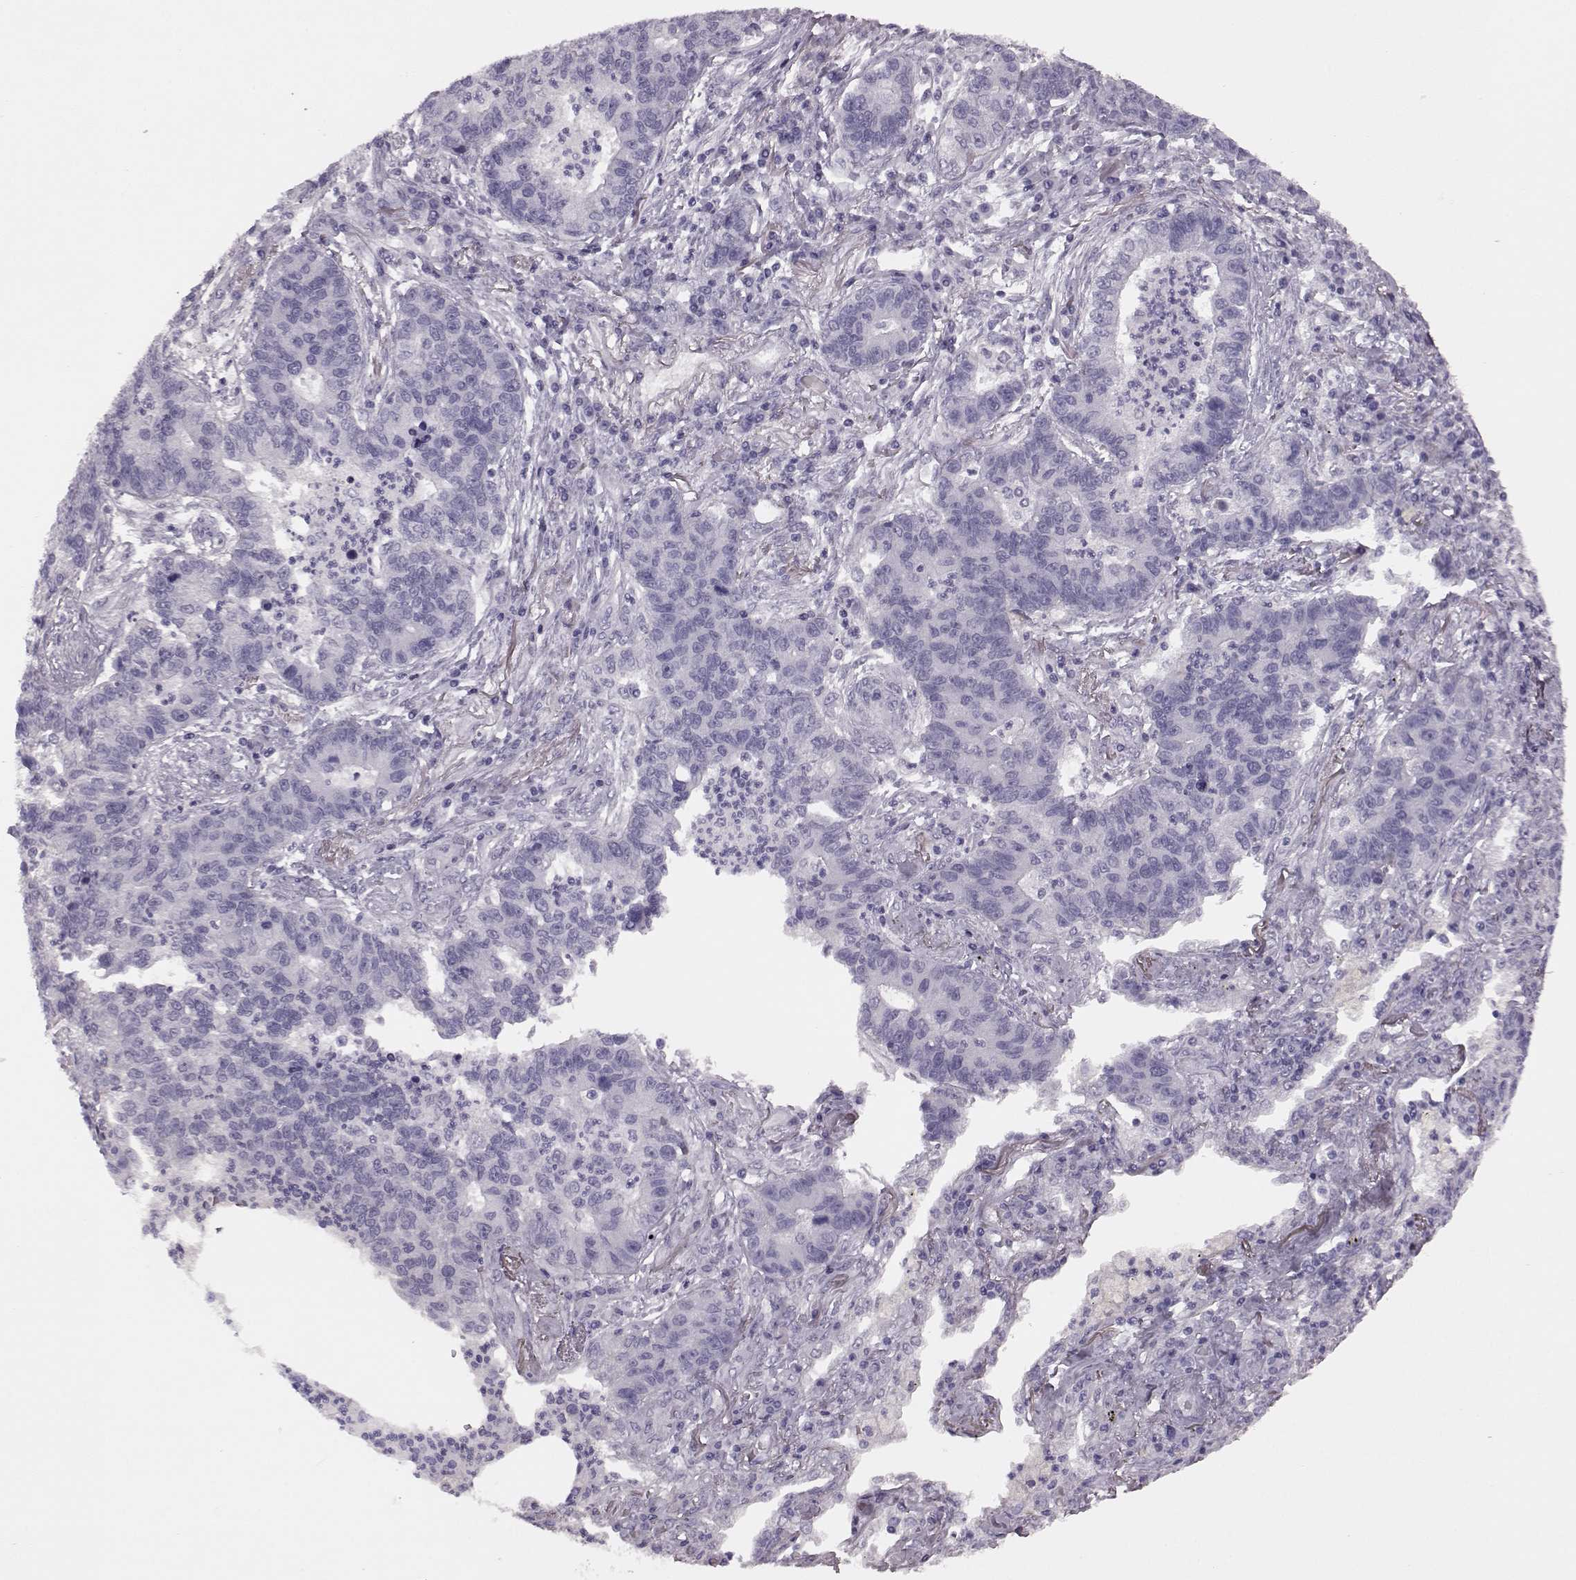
{"staining": {"intensity": "negative", "quantity": "none", "location": "none"}, "tissue": "lung cancer", "cell_type": "Tumor cells", "image_type": "cancer", "snomed": [{"axis": "morphology", "description": "Adenocarcinoma, NOS"}, {"axis": "topography", "description": "Lung"}], "caption": "Lung adenocarcinoma was stained to show a protein in brown. There is no significant positivity in tumor cells.", "gene": "CRYBA2", "patient": {"sex": "female", "age": 57}}